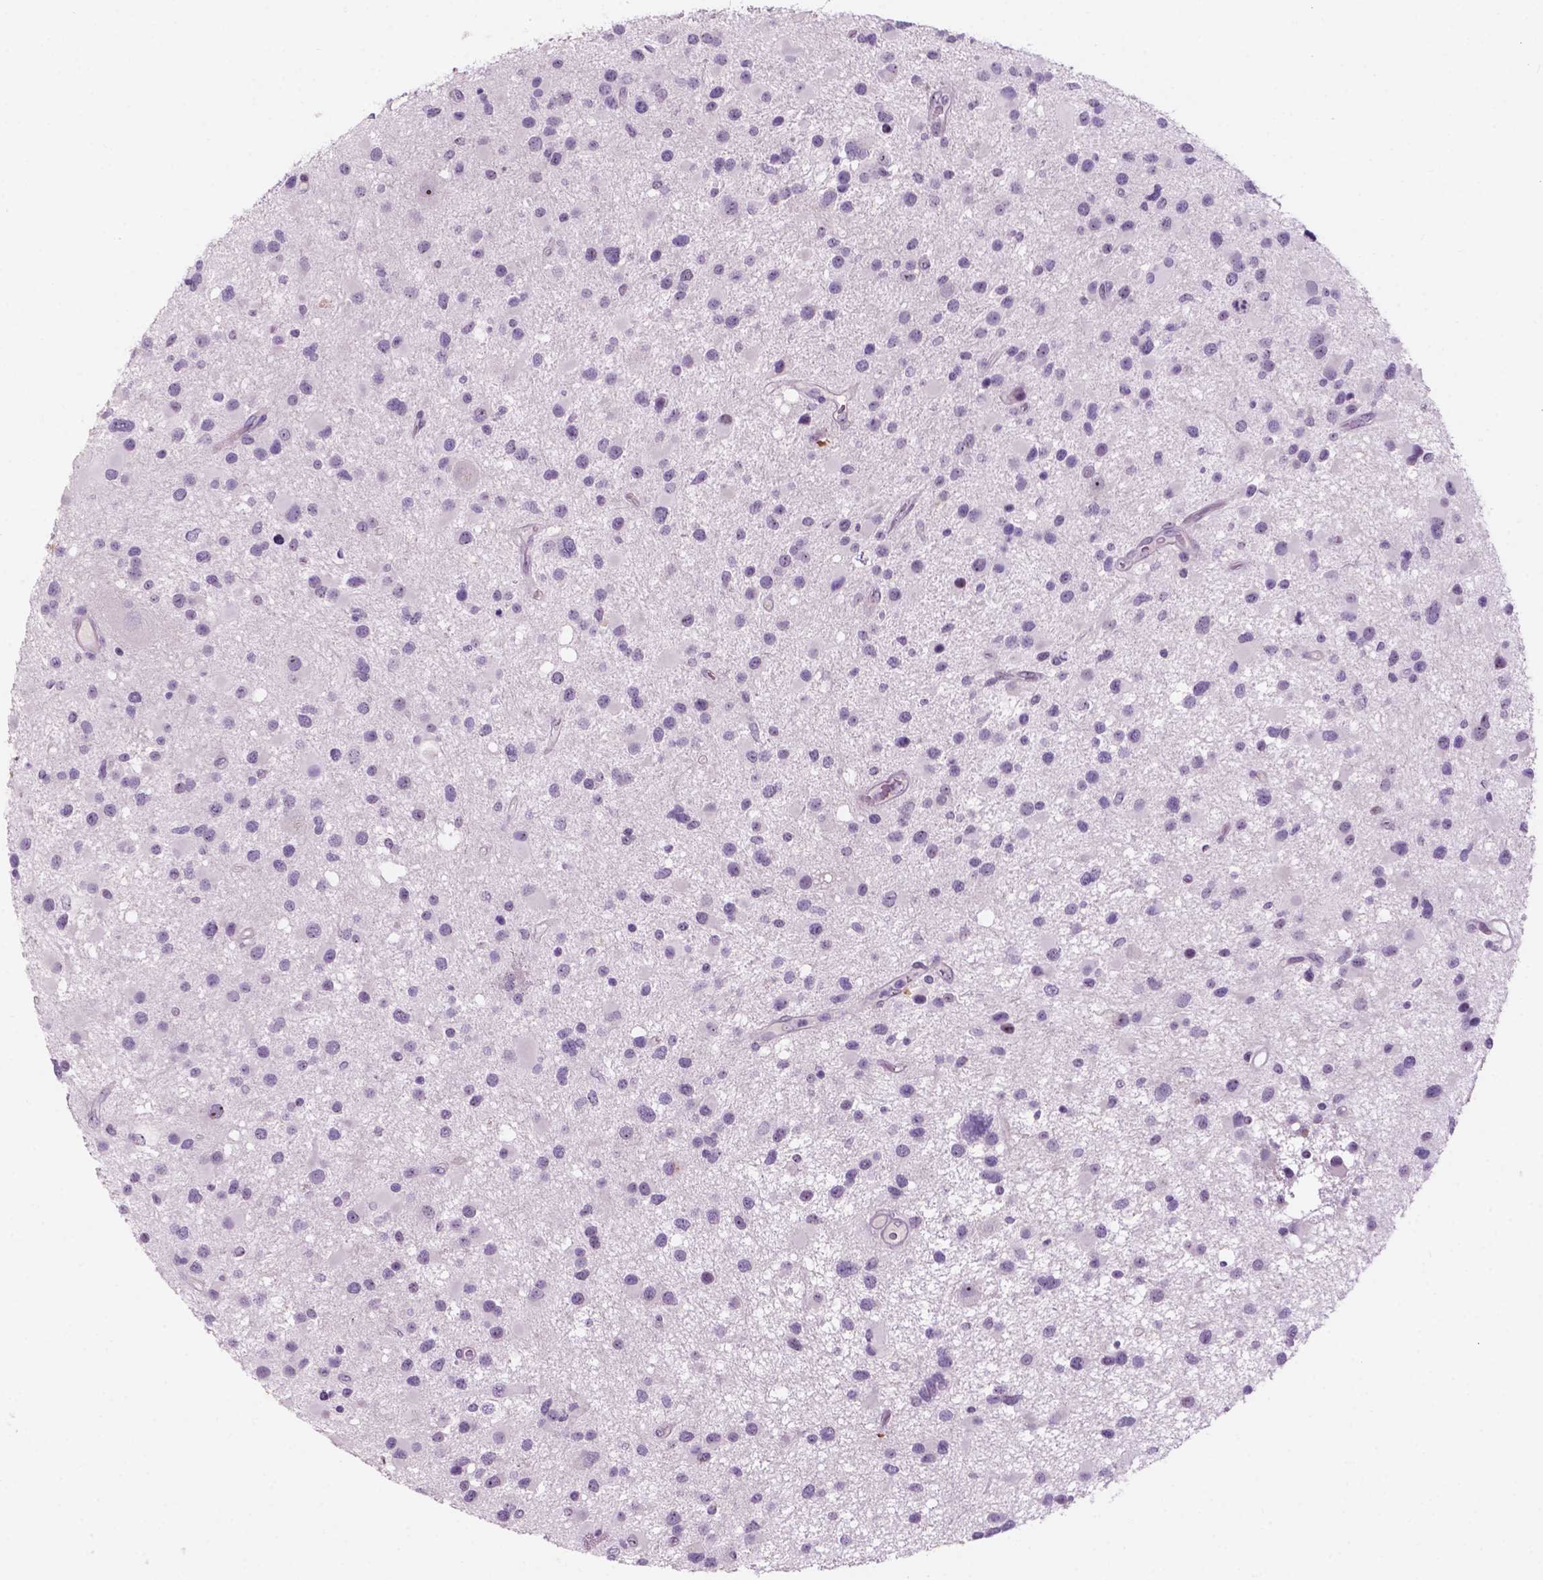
{"staining": {"intensity": "moderate", "quantity": "<25%", "location": "nuclear"}, "tissue": "glioma", "cell_type": "Tumor cells", "image_type": "cancer", "snomed": [{"axis": "morphology", "description": "Glioma, malignant, Low grade"}, {"axis": "topography", "description": "Brain"}], "caption": "Human malignant low-grade glioma stained with a protein marker displays moderate staining in tumor cells.", "gene": "ZNF853", "patient": {"sex": "female", "age": 32}}